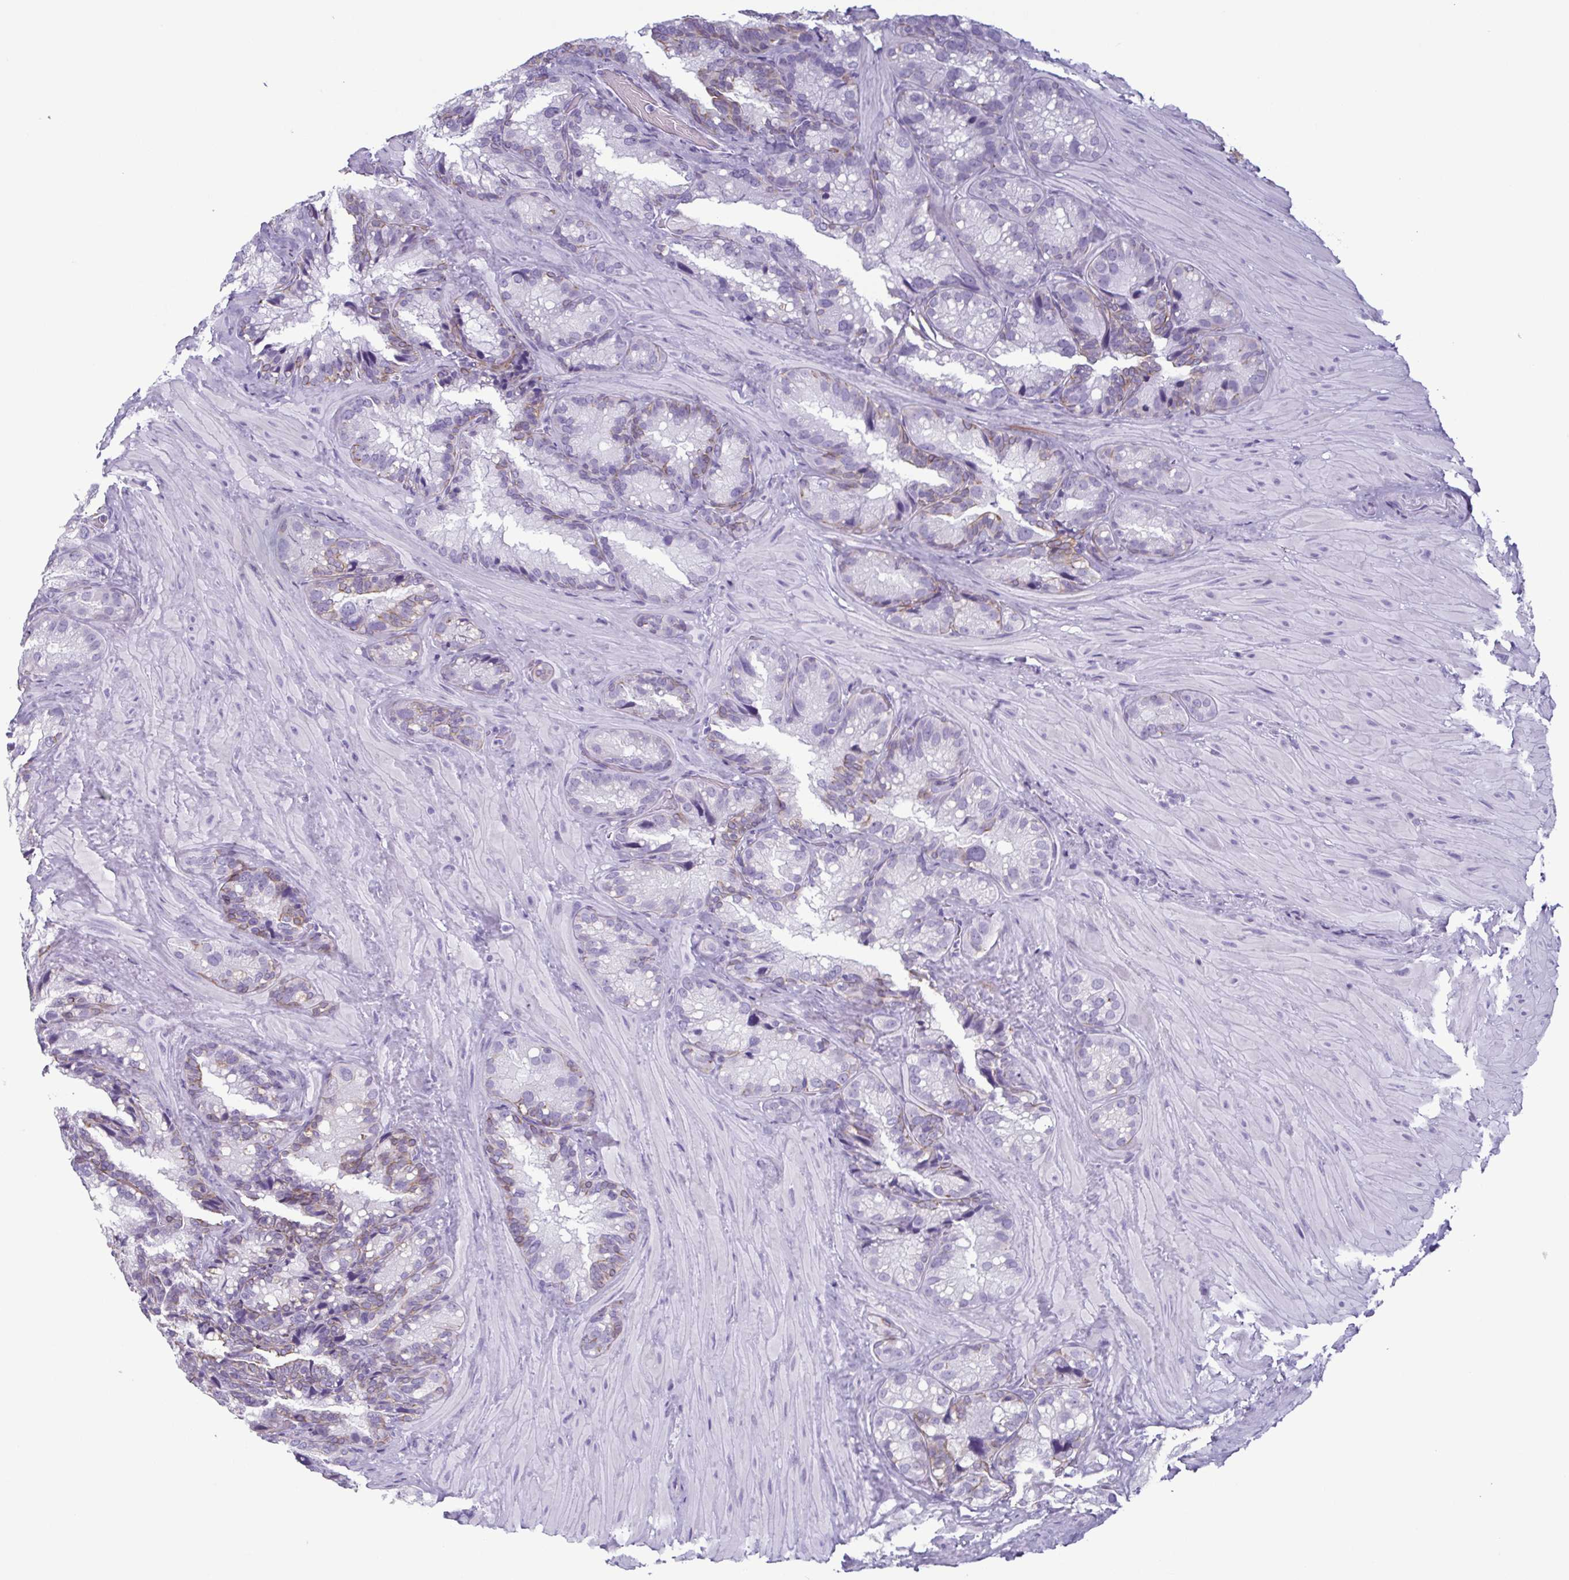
{"staining": {"intensity": "weak", "quantity": "<25%", "location": "cytoplasmic/membranous"}, "tissue": "seminal vesicle", "cell_type": "Glandular cells", "image_type": "normal", "snomed": [{"axis": "morphology", "description": "Normal tissue, NOS"}, {"axis": "topography", "description": "Seminal veicle"}], "caption": "An immunohistochemistry photomicrograph of unremarkable seminal vesicle is shown. There is no staining in glandular cells of seminal vesicle. (Brightfield microscopy of DAB (3,3'-diaminobenzidine) IHC at high magnification).", "gene": "KRT10", "patient": {"sex": "male", "age": 60}}